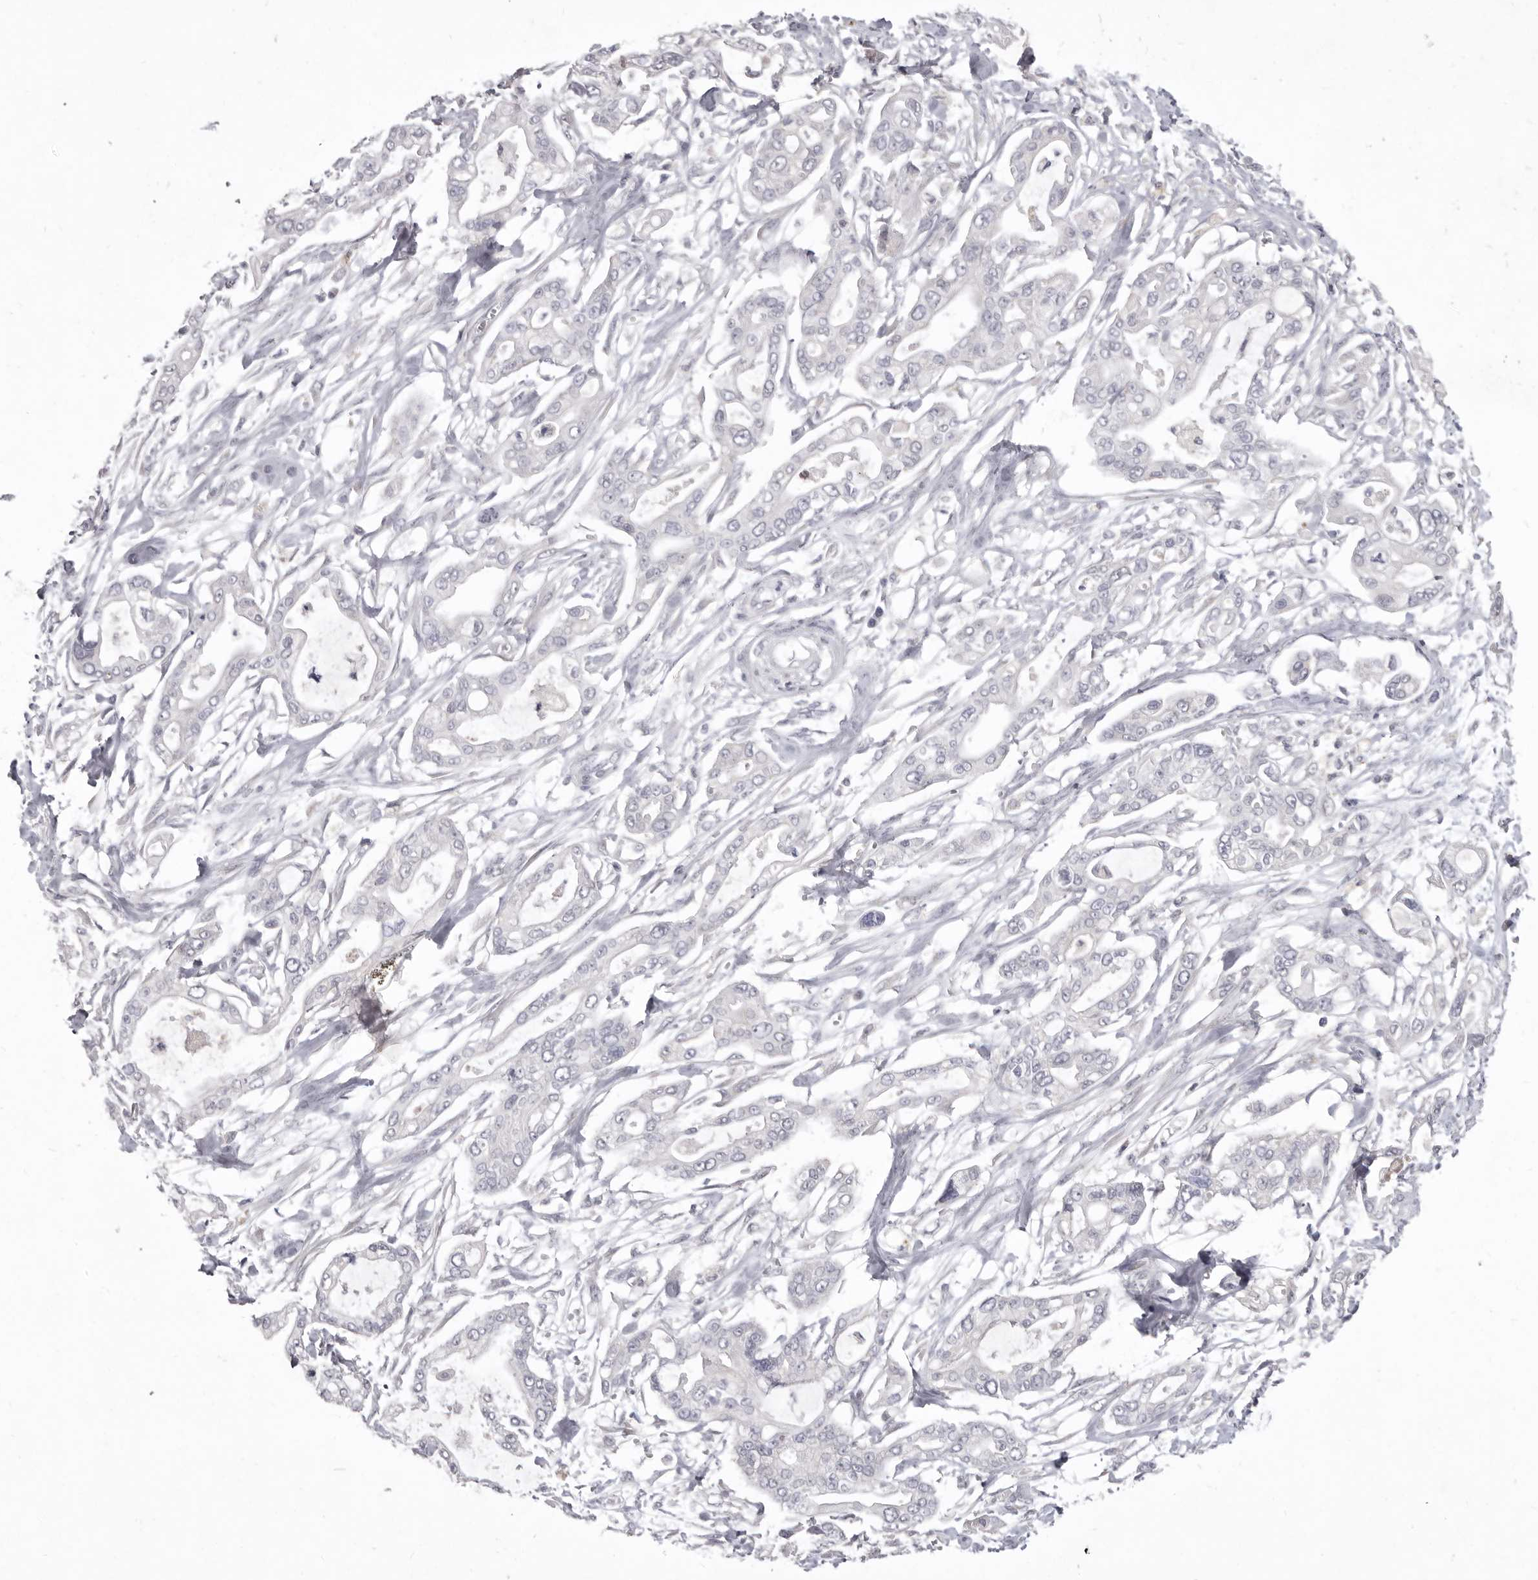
{"staining": {"intensity": "negative", "quantity": "none", "location": "none"}, "tissue": "pancreatic cancer", "cell_type": "Tumor cells", "image_type": "cancer", "snomed": [{"axis": "morphology", "description": "Adenocarcinoma, NOS"}, {"axis": "topography", "description": "Pancreas"}], "caption": "Pancreatic adenocarcinoma stained for a protein using immunohistochemistry (IHC) displays no expression tumor cells.", "gene": "P2RX6", "patient": {"sex": "male", "age": 68}}